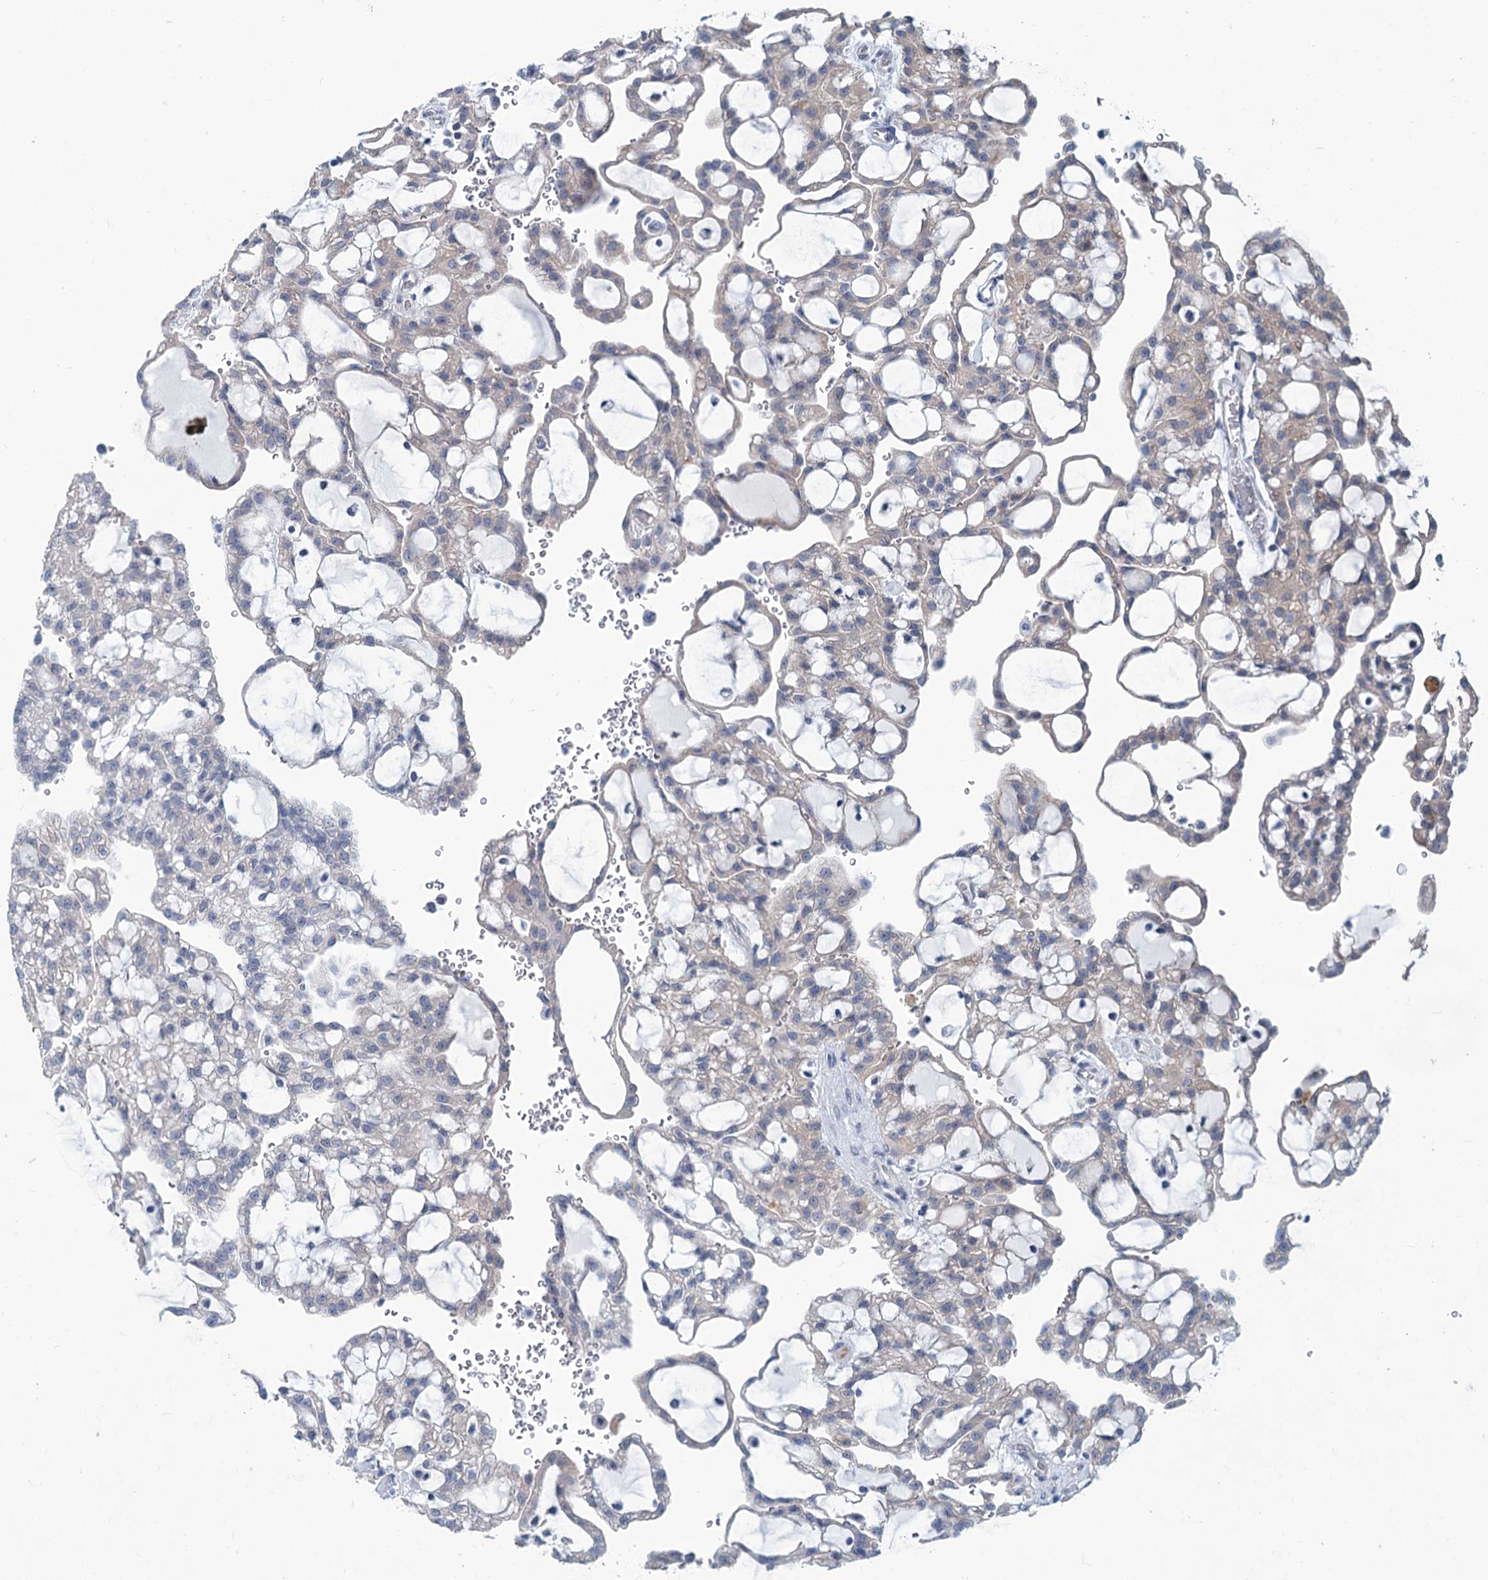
{"staining": {"intensity": "weak", "quantity": "<25%", "location": "cytoplasmic/membranous"}, "tissue": "renal cancer", "cell_type": "Tumor cells", "image_type": "cancer", "snomed": [{"axis": "morphology", "description": "Adenocarcinoma, NOS"}, {"axis": "topography", "description": "Kidney"}], "caption": "An image of human renal cancer (adenocarcinoma) is negative for staining in tumor cells.", "gene": "NEU3", "patient": {"sex": "male", "age": 63}}